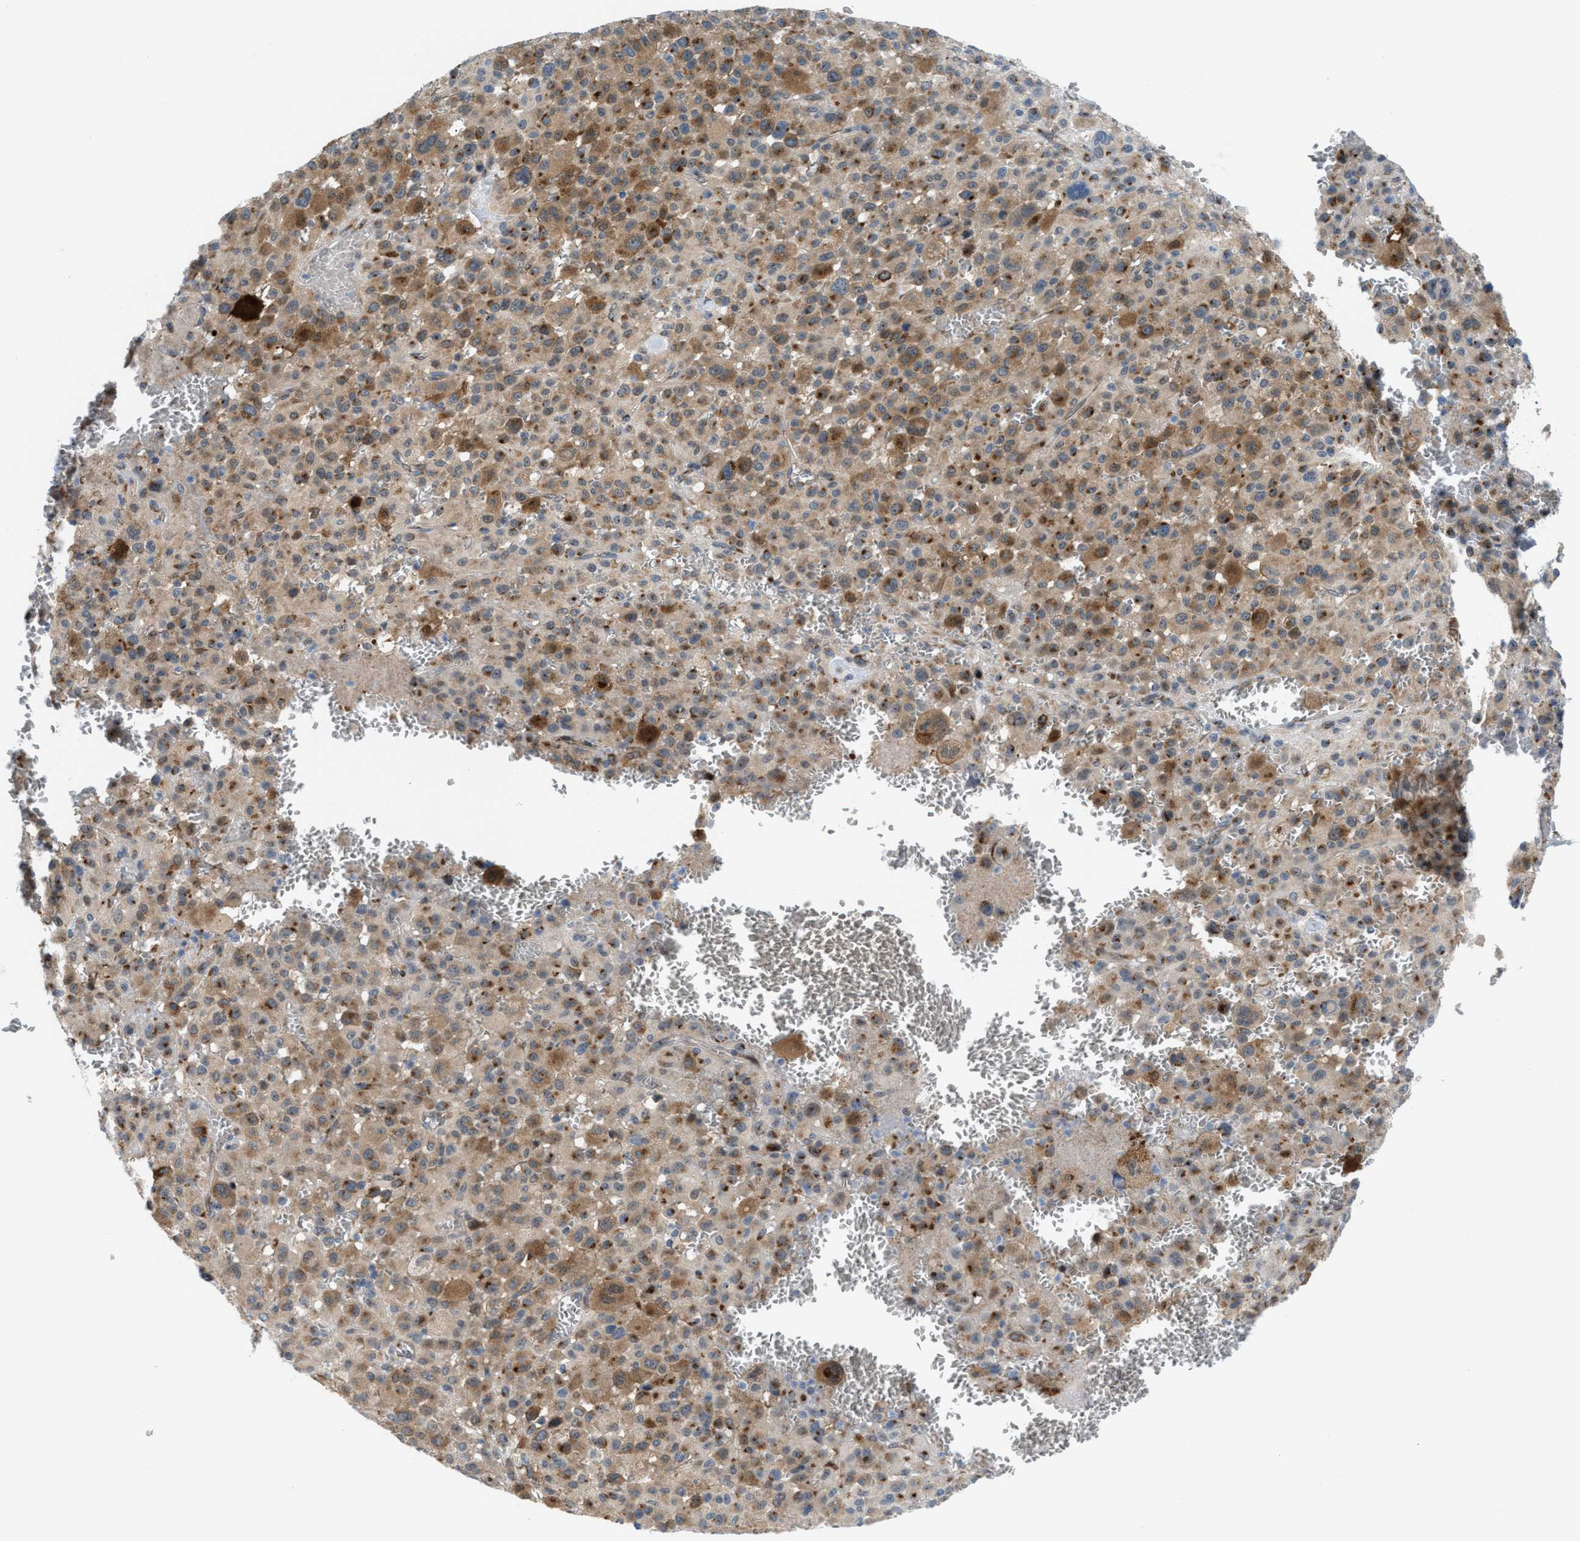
{"staining": {"intensity": "moderate", "quantity": ">75%", "location": "cytoplasmic/membranous"}, "tissue": "melanoma", "cell_type": "Tumor cells", "image_type": "cancer", "snomed": [{"axis": "morphology", "description": "Malignant melanoma, Metastatic site"}, {"axis": "topography", "description": "Skin"}], "caption": "Malignant melanoma (metastatic site) stained with a brown dye exhibits moderate cytoplasmic/membranous positive expression in approximately >75% of tumor cells.", "gene": "SLC38A10", "patient": {"sex": "female", "age": 74}}